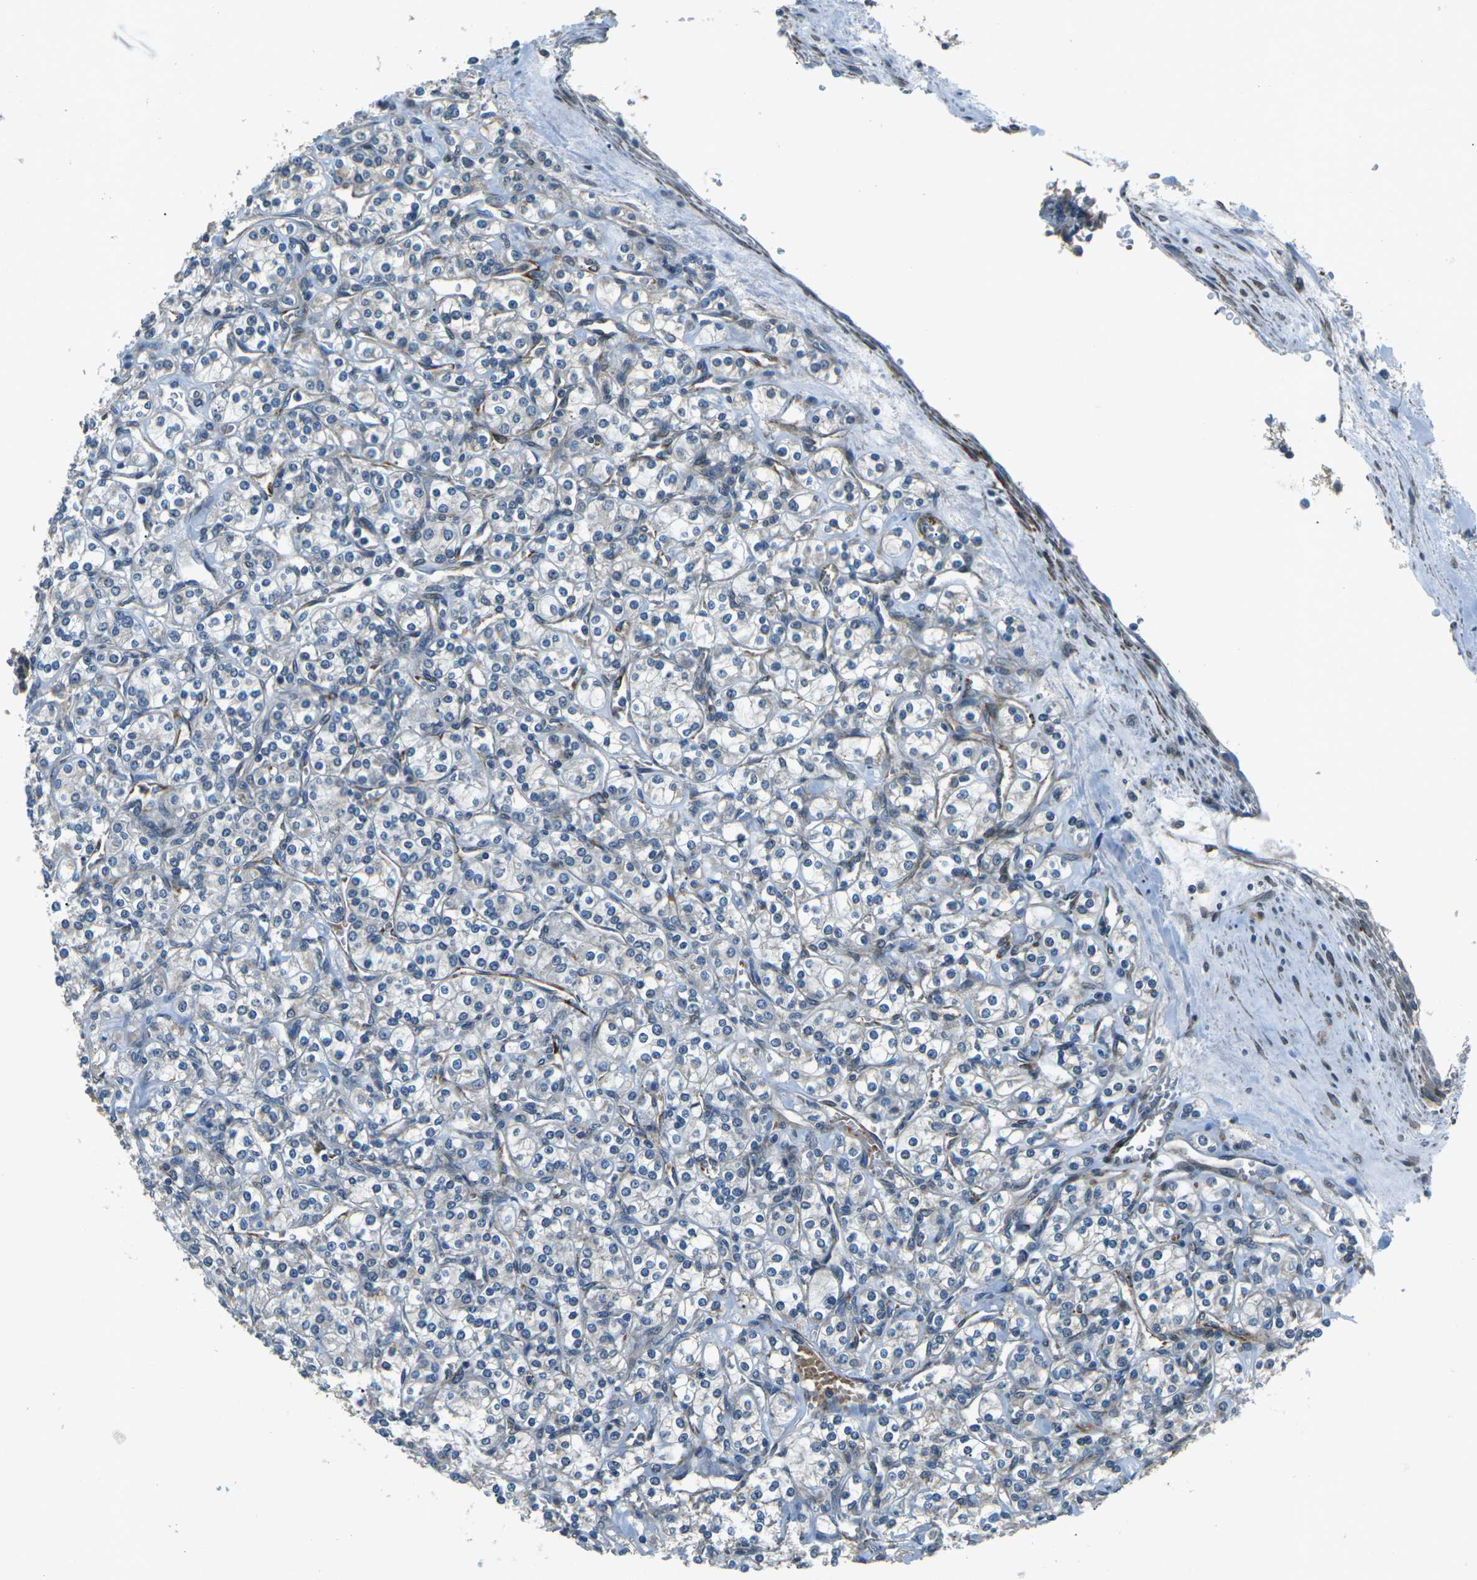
{"staining": {"intensity": "negative", "quantity": "none", "location": "none"}, "tissue": "renal cancer", "cell_type": "Tumor cells", "image_type": "cancer", "snomed": [{"axis": "morphology", "description": "Adenocarcinoma, NOS"}, {"axis": "topography", "description": "Kidney"}], "caption": "High magnification brightfield microscopy of renal cancer stained with DAB (3,3'-diaminobenzidine) (brown) and counterstained with hematoxylin (blue): tumor cells show no significant expression.", "gene": "AFAP1", "patient": {"sex": "male", "age": 77}}